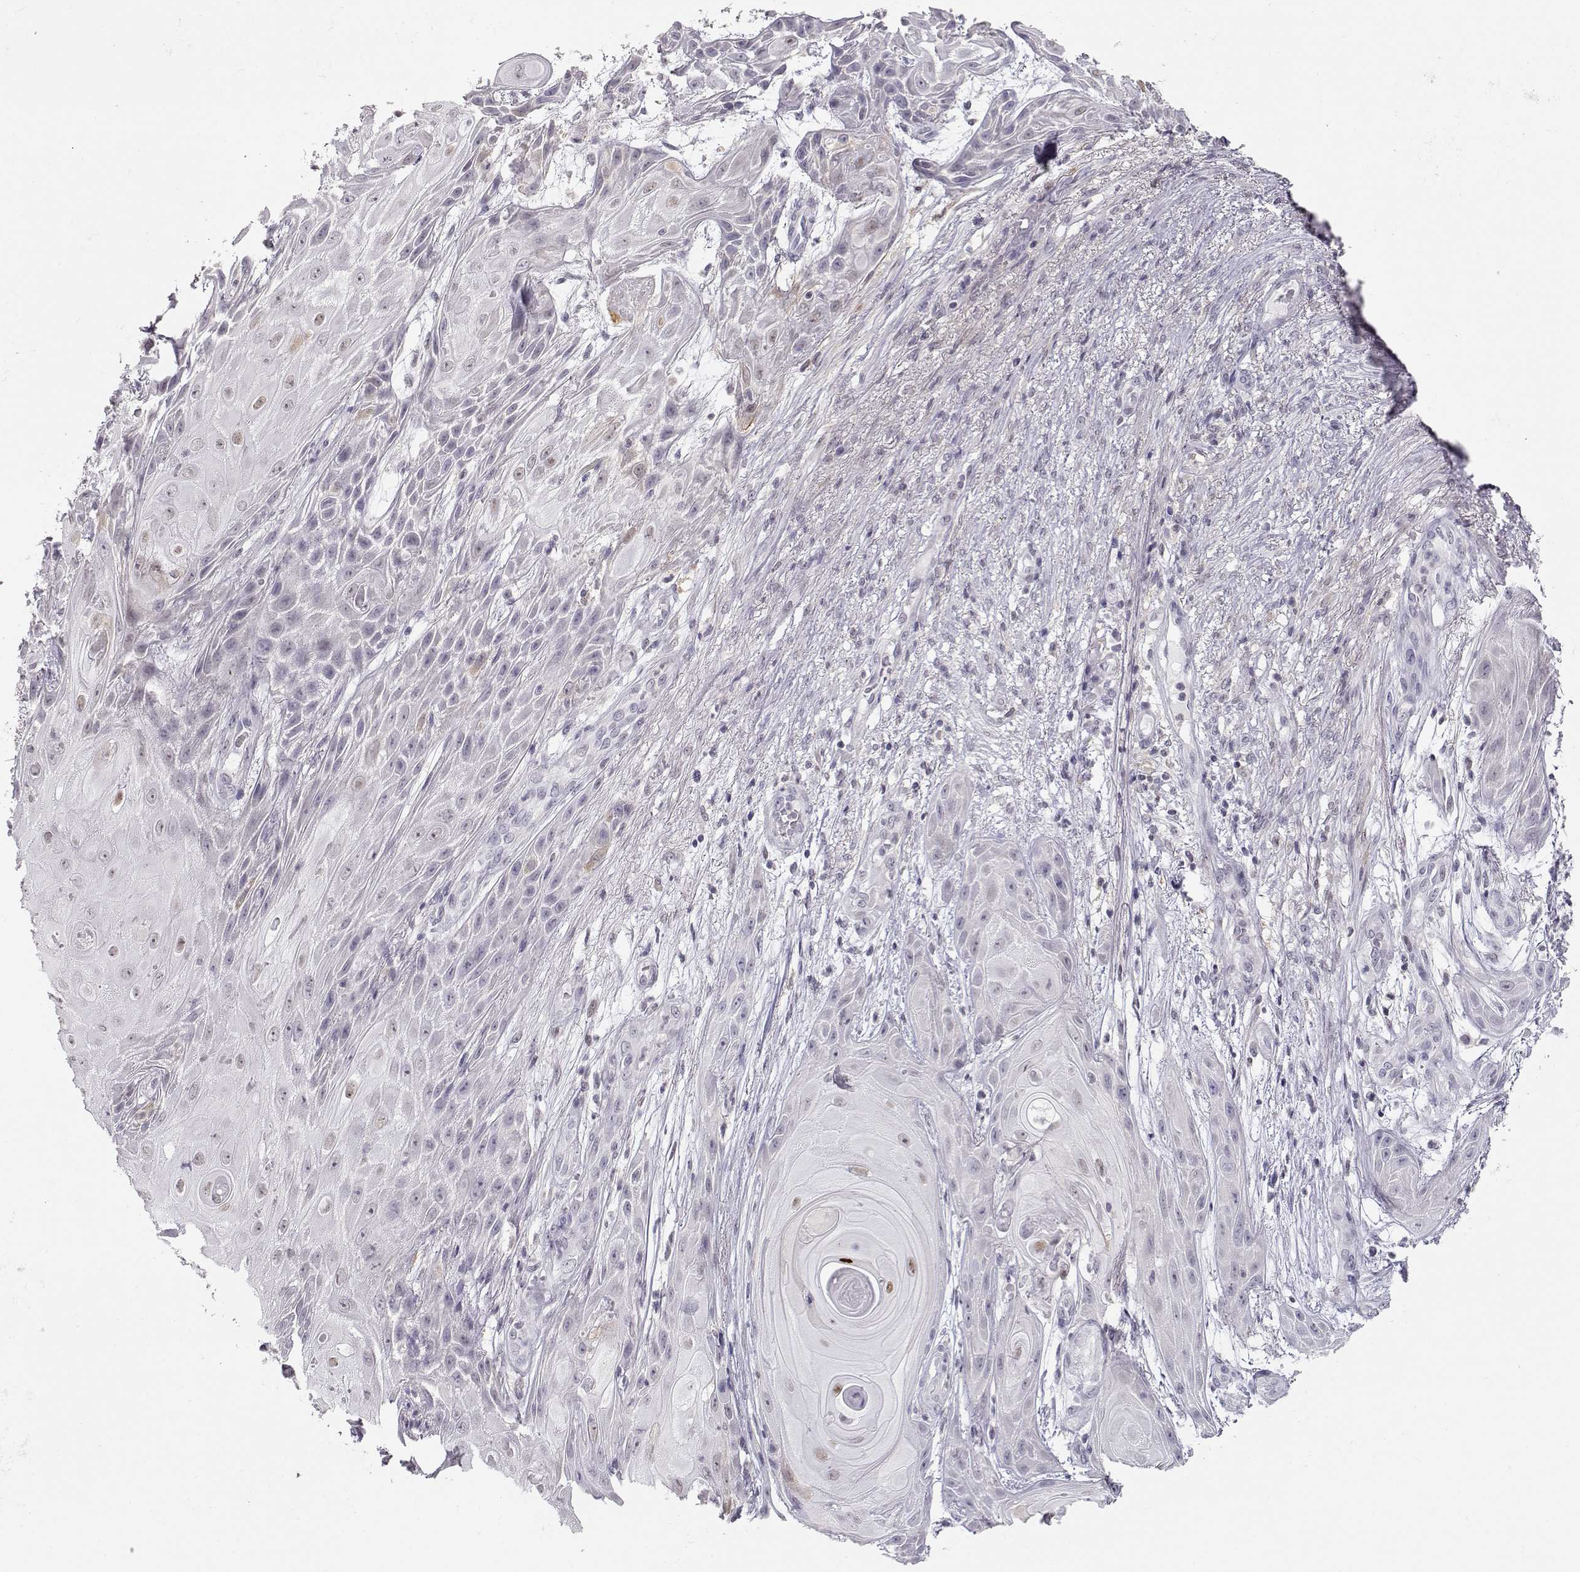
{"staining": {"intensity": "negative", "quantity": "none", "location": "none"}, "tissue": "skin cancer", "cell_type": "Tumor cells", "image_type": "cancer", "snomed": [{"axis": "morphology", "description": "Squamous cell carcinoma, NOS"}, {"axis": "topography", "description": "Skin"}], "caption": "Immunohistochemistry of human skin squamous cell carcinoma demonstrates no staining in tumor cells.", "gene": "TEPP", "patient": {"sex": "male", "age": 62}}